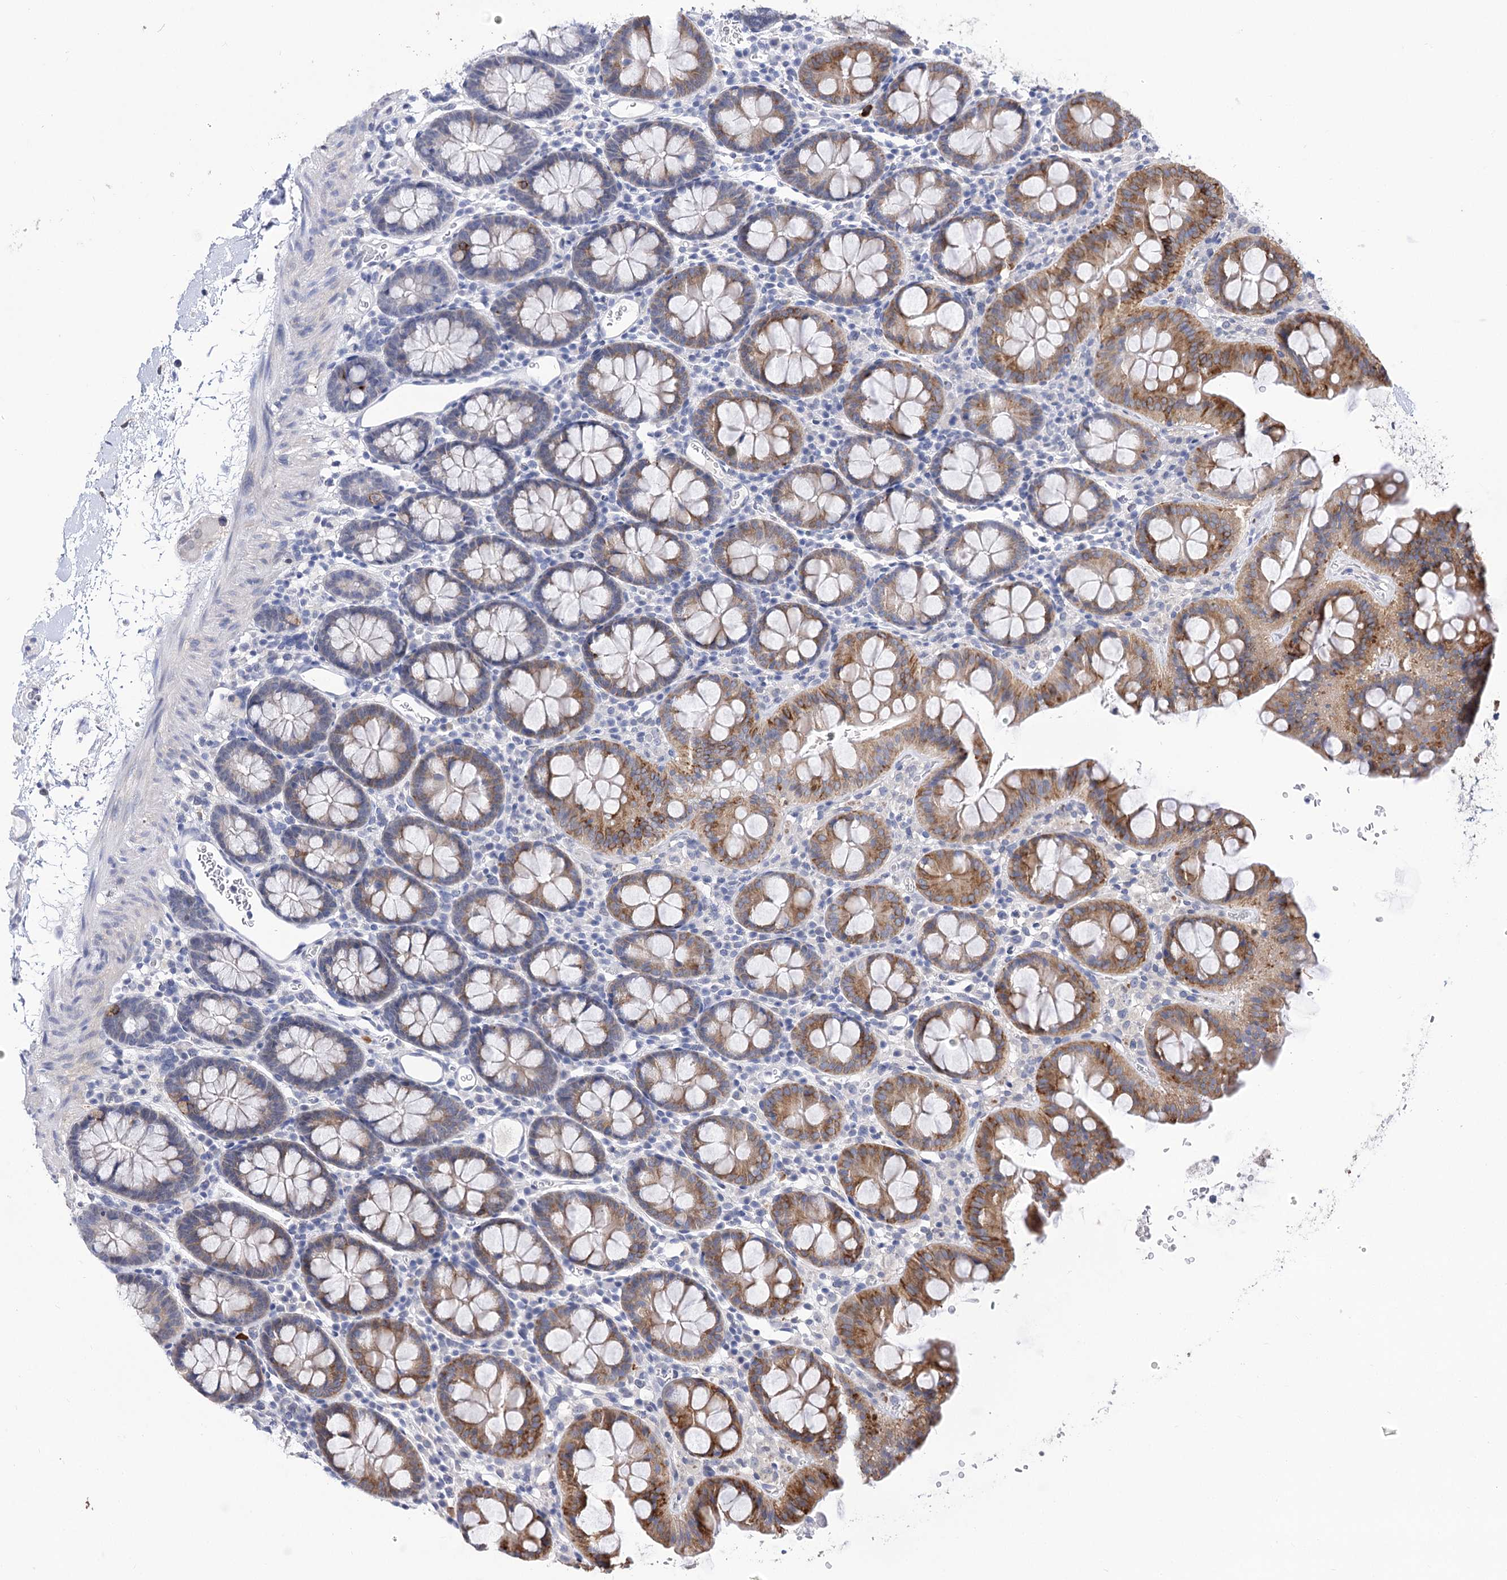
{"staining": {"intensity": "negative", "quantity": "none", "location": "none"}, "tissue": "colon", "cell_type": "Endothelial cells", "image_type": "normal", "snomed": [{"axis": "morphology", "description": "Normal tissue, NOS"}, {"axis": "topography", "description": "Colon"}], "caption": "This micrograph is of benign colon stained with IHC to label a protein in brown with the nuclei are counter-stained blue. There is no expression in endothelial cells.", "gene": "TMEM201", "patient": {"sex": "male", "age": 75}}